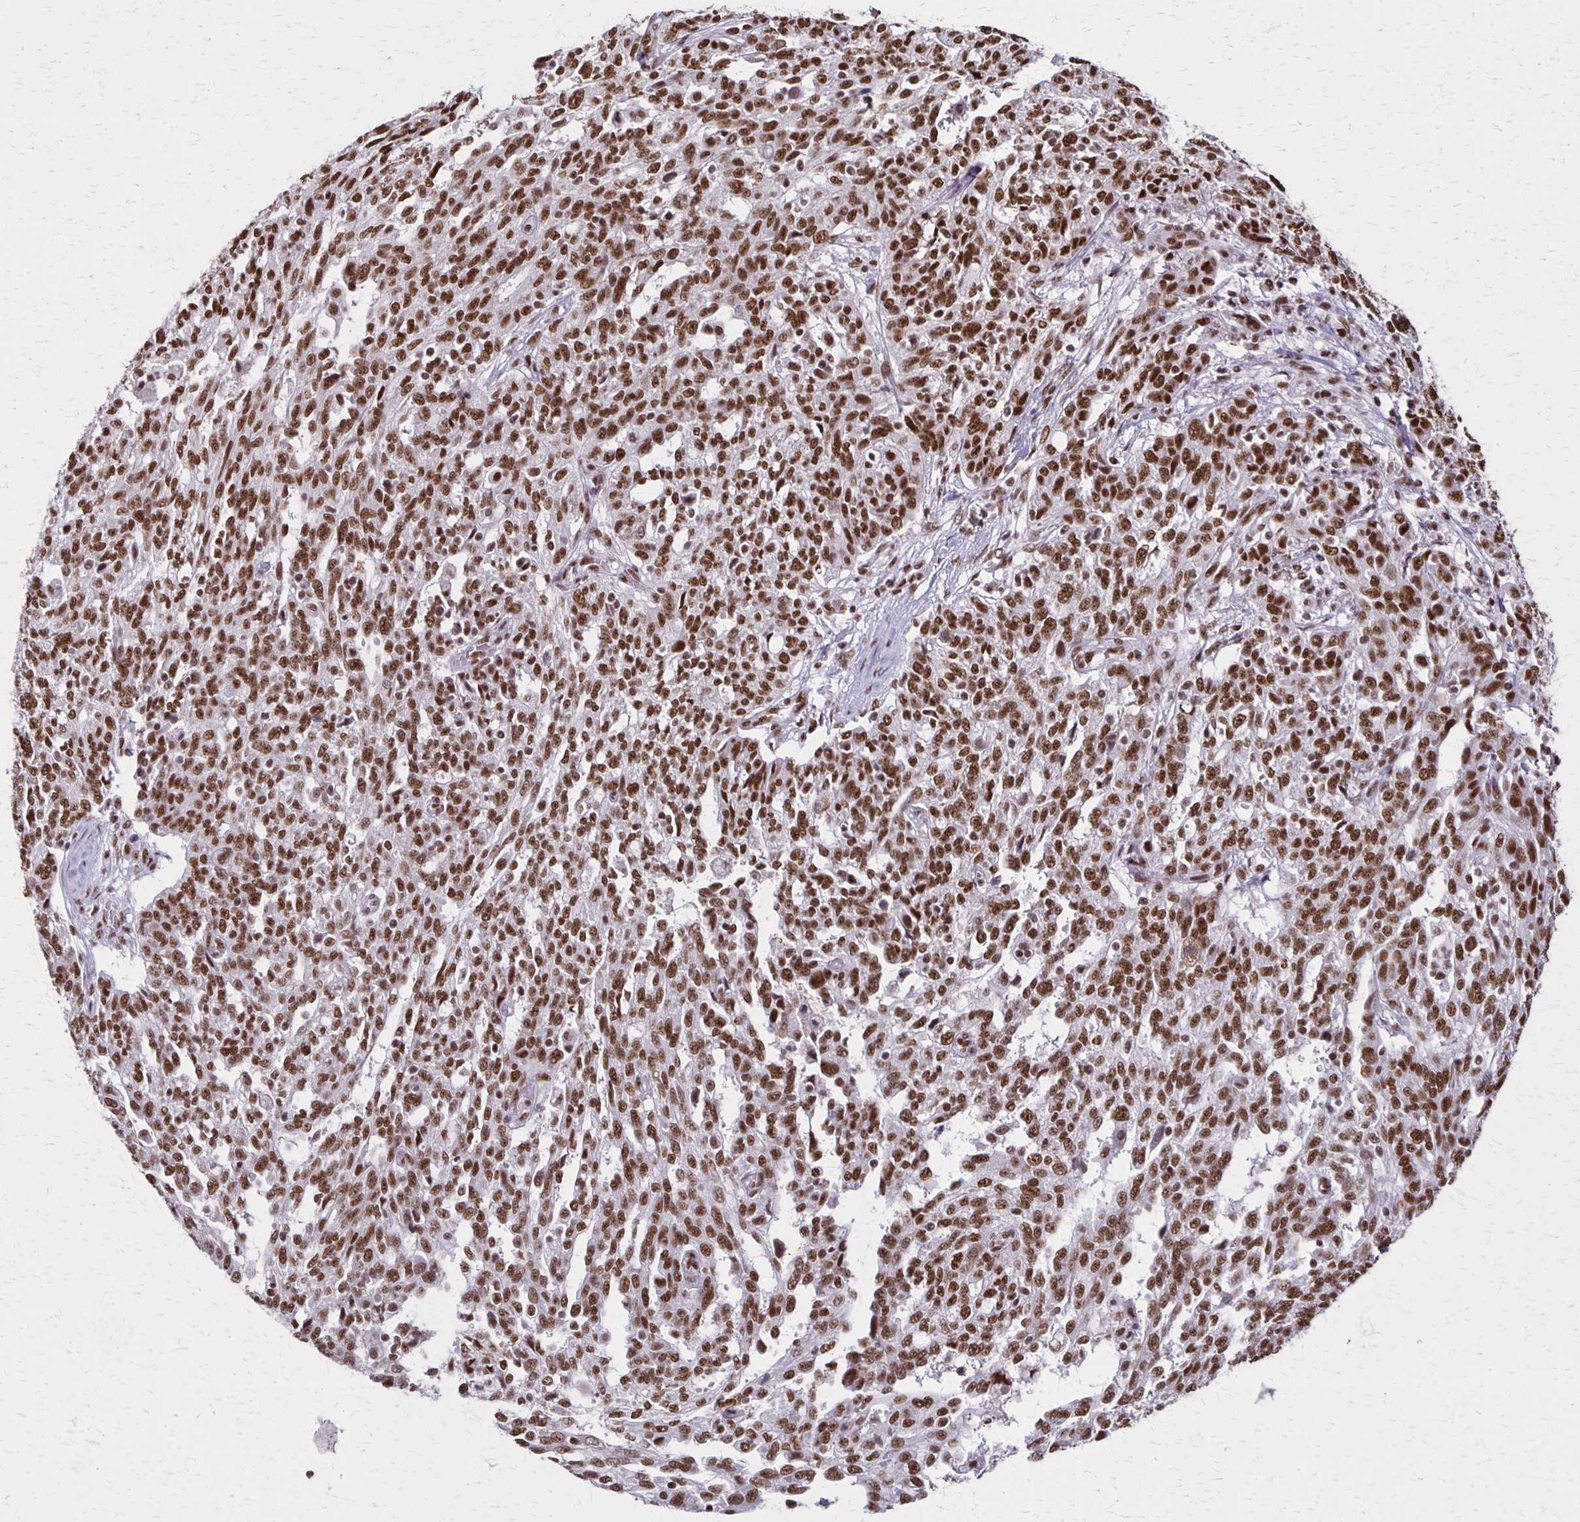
{"staining": {"intensity": "strong", "quantity": ">75%", "location": "nuclear"}, "tissue": "ovarian cancer", "cell_type": "Tumor cells", "image_type": "cancer", "snomed": [{"axis": "morphology", "description": "Cystadenocarcinoma, serous, NOS"}, {"axis": "topography", "description": "Ovary"}], "caption": "Immunohistochemical staining of ovarian cancer demonstrates high levels of strong nuclear protein positivity in about >75% of tumor cells.", "gene": "XRCC6", "patient": {"sex": "female", "age": 67}}